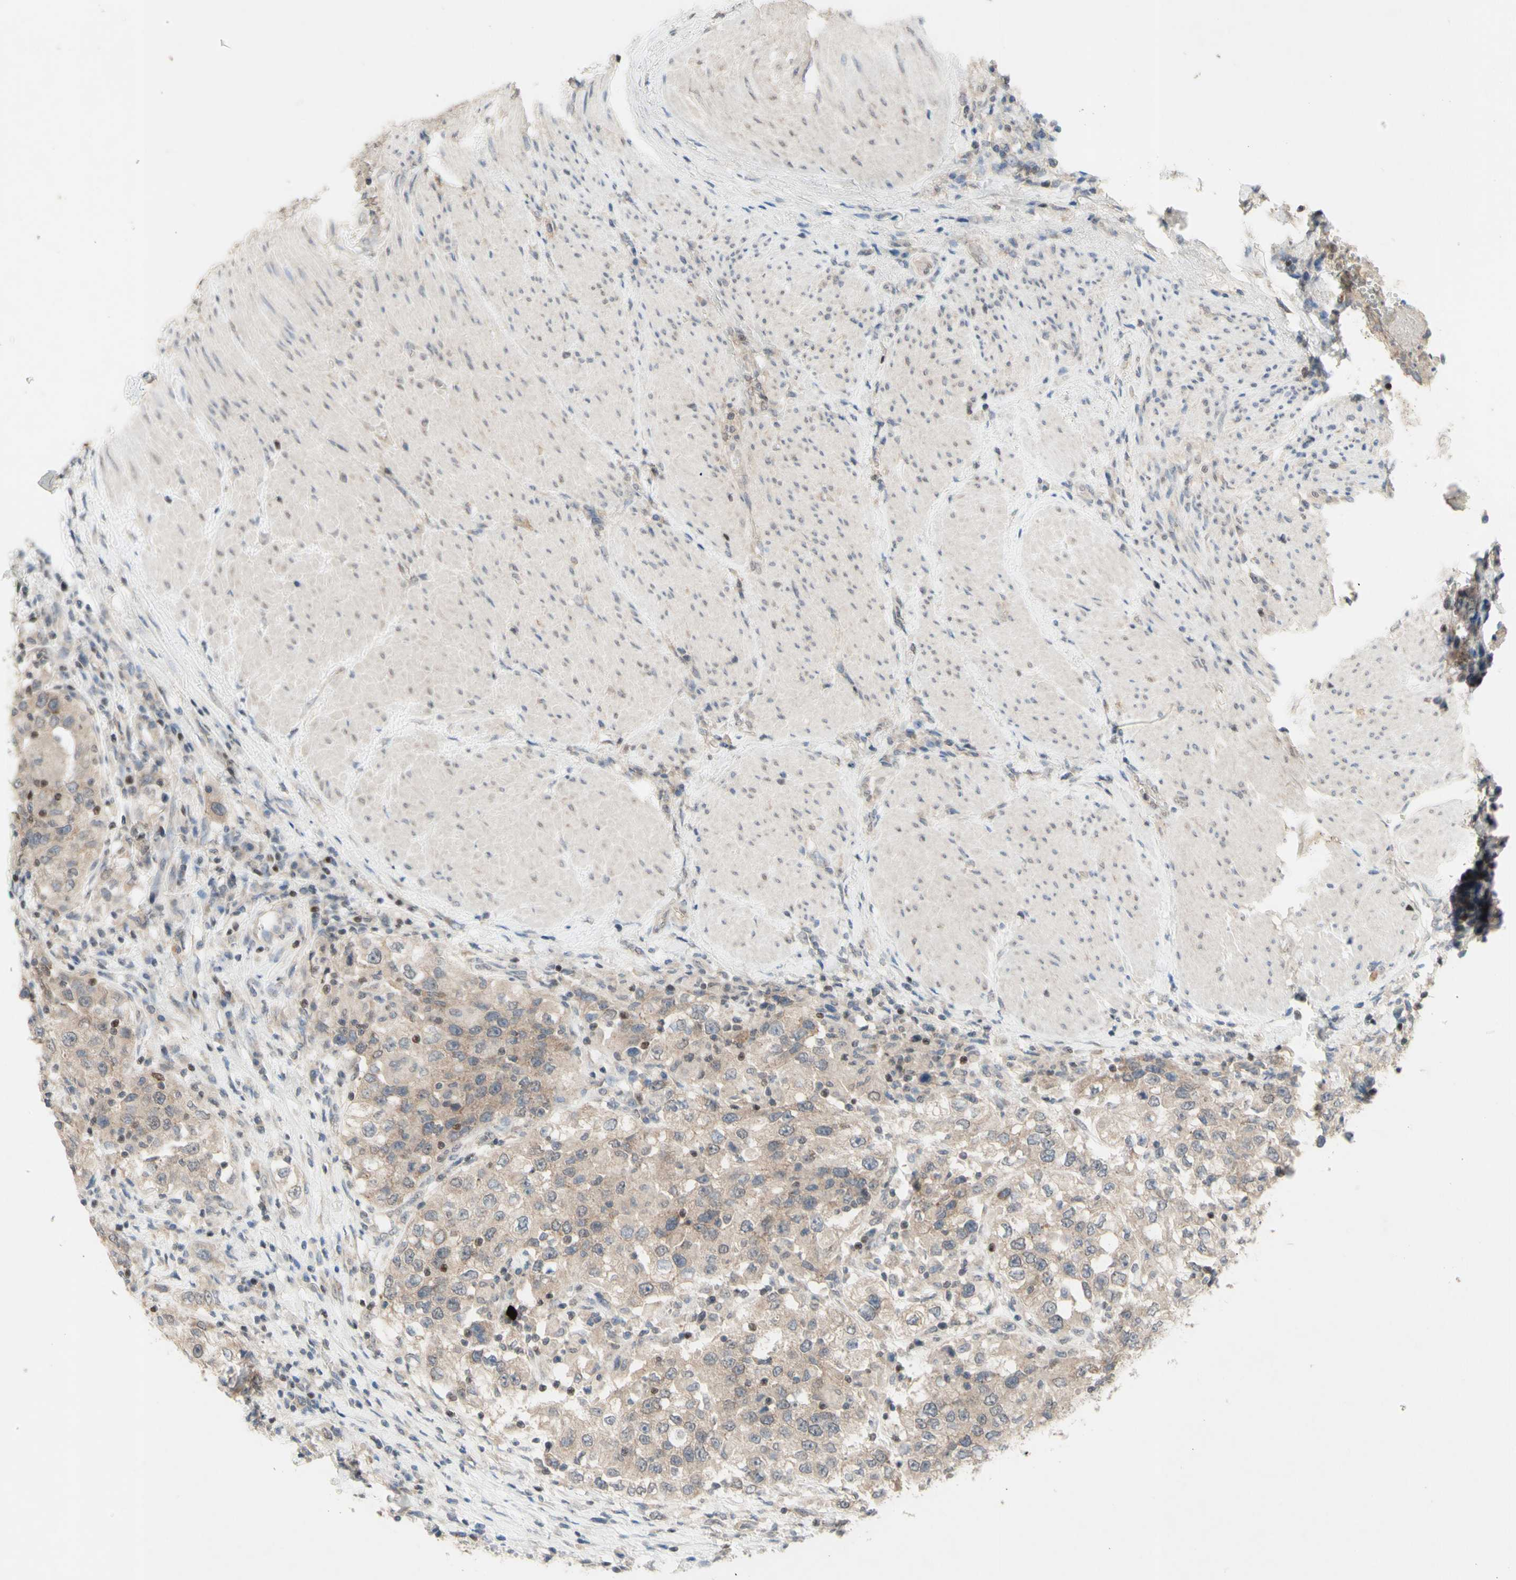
{"staining": {"intensity": "weak", "quantity": ">75%", "location": "cytoplasmic/membranous"}, "tissue": "urothelial cancer", "cell_type": "Tumor cells", "image_type": "cancer", "snomed": [{"axis": "morphology", "description": "Urothelial carcinoma, High grade"}, {"axis": "topography", "description": "Urinary bladder"}], "caption": "Protein staining exhibits weak cytoplasmic/membranous staining in about >75% of tumor cells in urothelial cancer. The protein is stained brown, and the nuclei are stained in blue (DAB IHC with brightfield microscopy, high magnification).", "gene": "NLRP1", "patient": {"sex": "female", "age": 80}}